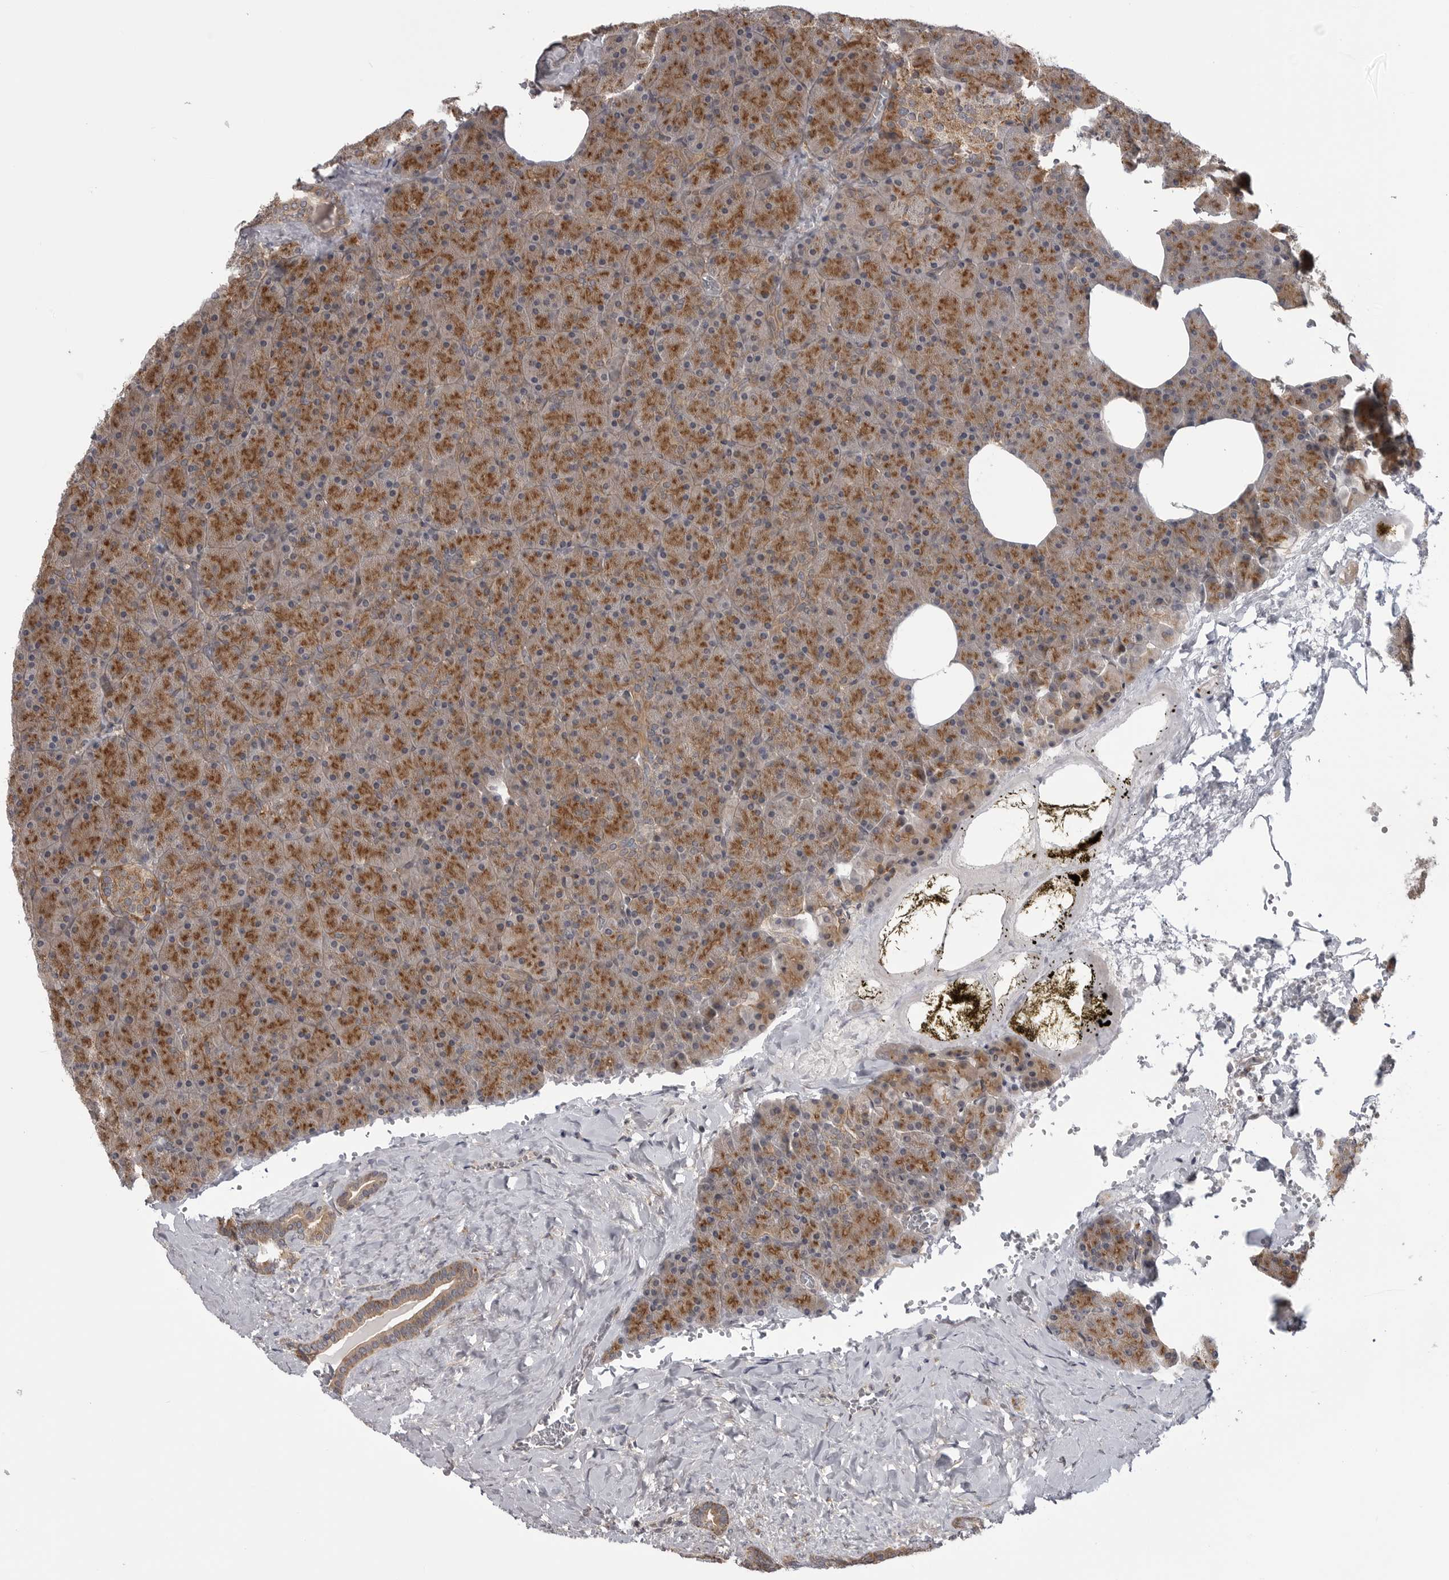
{"staining": {"intensity": "moderate", "quantity": ">75%", "location": "cytoplasmic/membranous"}, "tissue": "pancreas", "cell_type": "Exocrine glandular cells", "image_type": "normal", "snomed": [{"axis": "morphology", "description": "Normal tissue, NOS"}, {"axis": "morphology", "description": "Carcinoid, malignant, NOS"}, {"axis": "topography", "description": "Pancreas"}], "caption": "Pancreas stained for a protein (brown) shows moderate cytoplasmic/membranous positive staining in about >75% of exocrine glandular cells.", "gene": "LRRC45", "patient": {"sex": "female", "age": 35}}